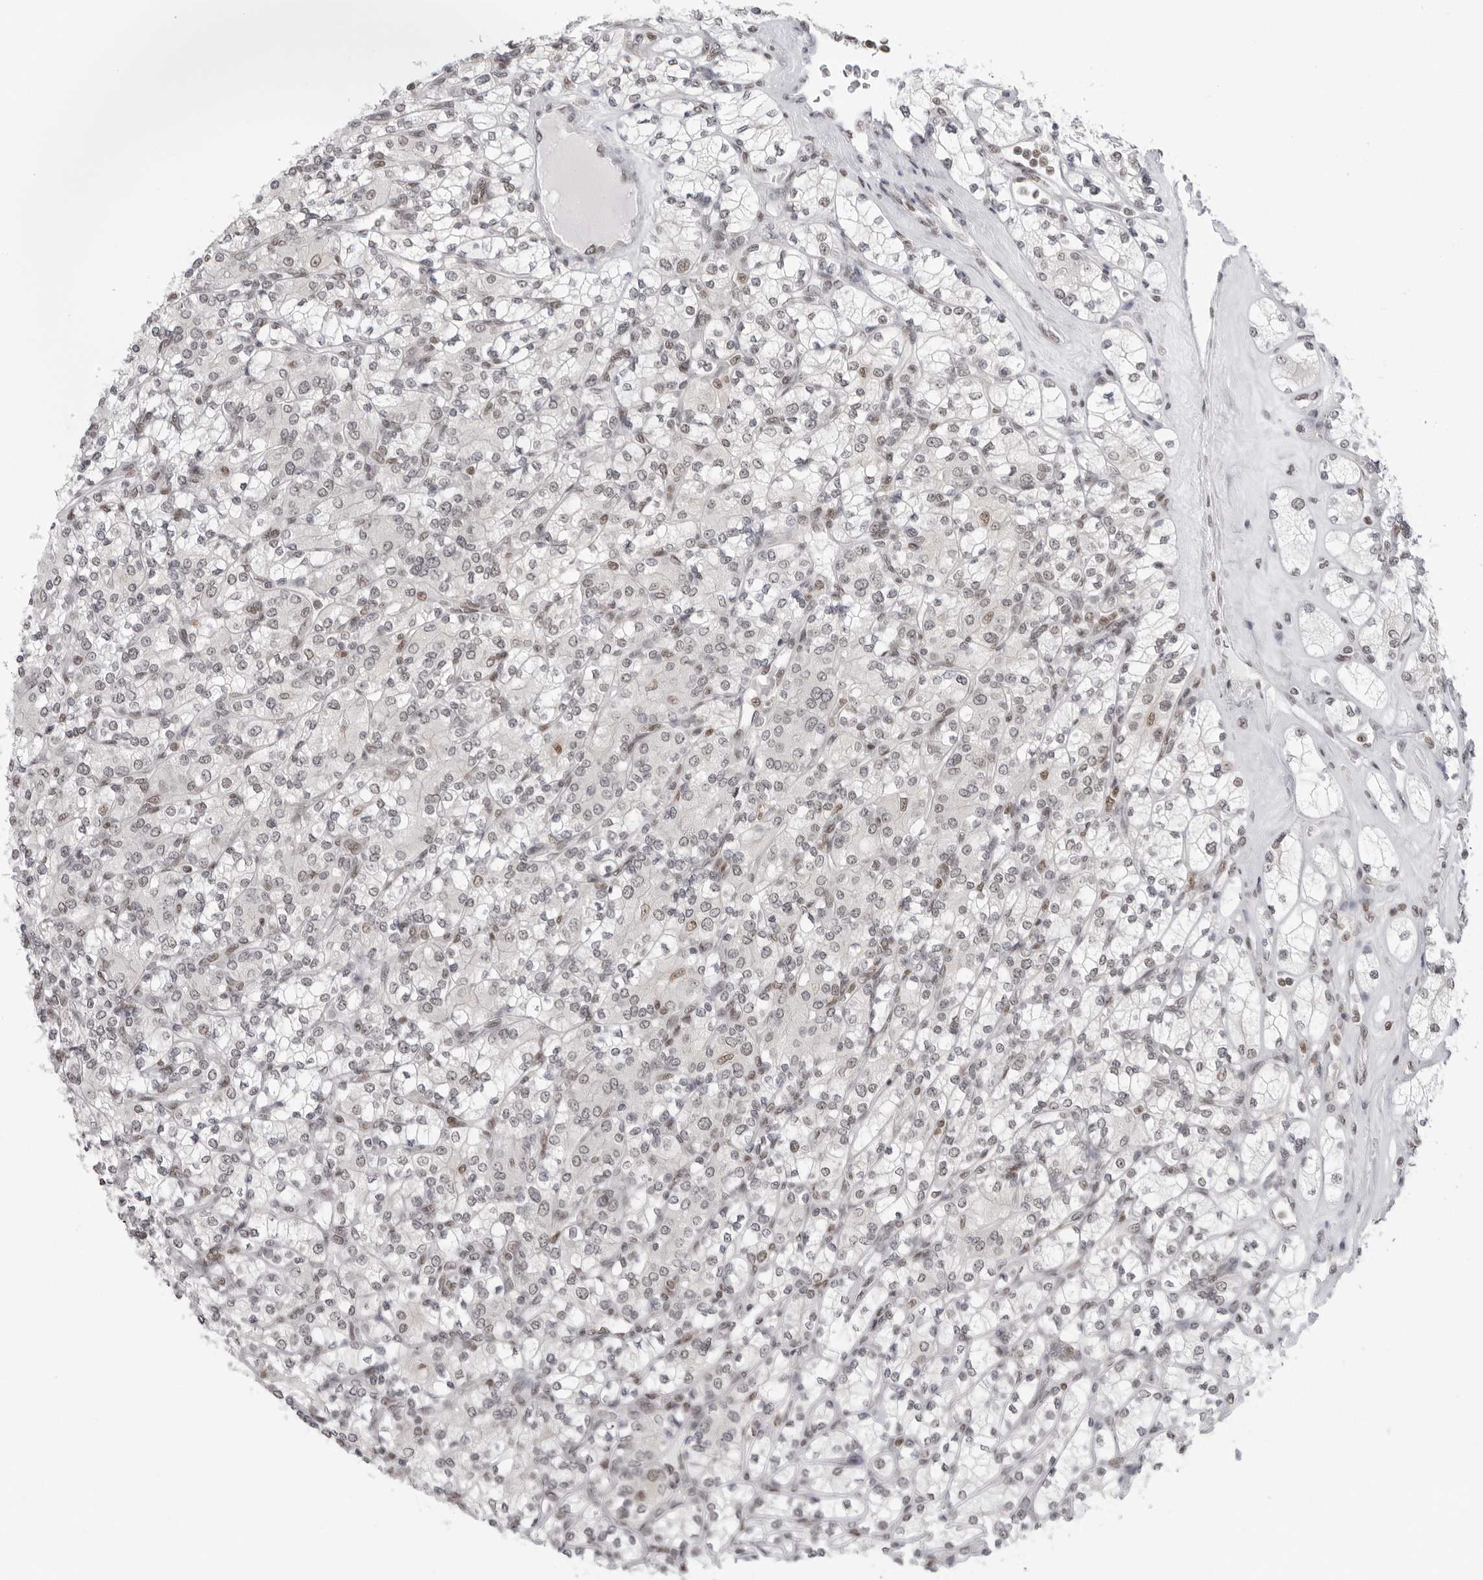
{"staining": {"intensity": "weak", "quantity": "25%-75%", "location": "nuclear"}, "tissue": "renal cancer", "cell_type": "Tumor cells", "image_type": "cancer", "snomed": [{"axis": "morphology", "description": "Adenocarcinoma, NOS"}, {"axis": "topography", "description": "Kidney"}], "caption": "Brown immunohistochemical staining in human renal adenocarcinoma reveals weak nuclear positivity in approximately 25%-75% of tumor cells. (brown staining indicates protein expression, while blue staining denotes nuclei).", "gene": "RPA2", "patient": {"sex": "male", "age": 77}}